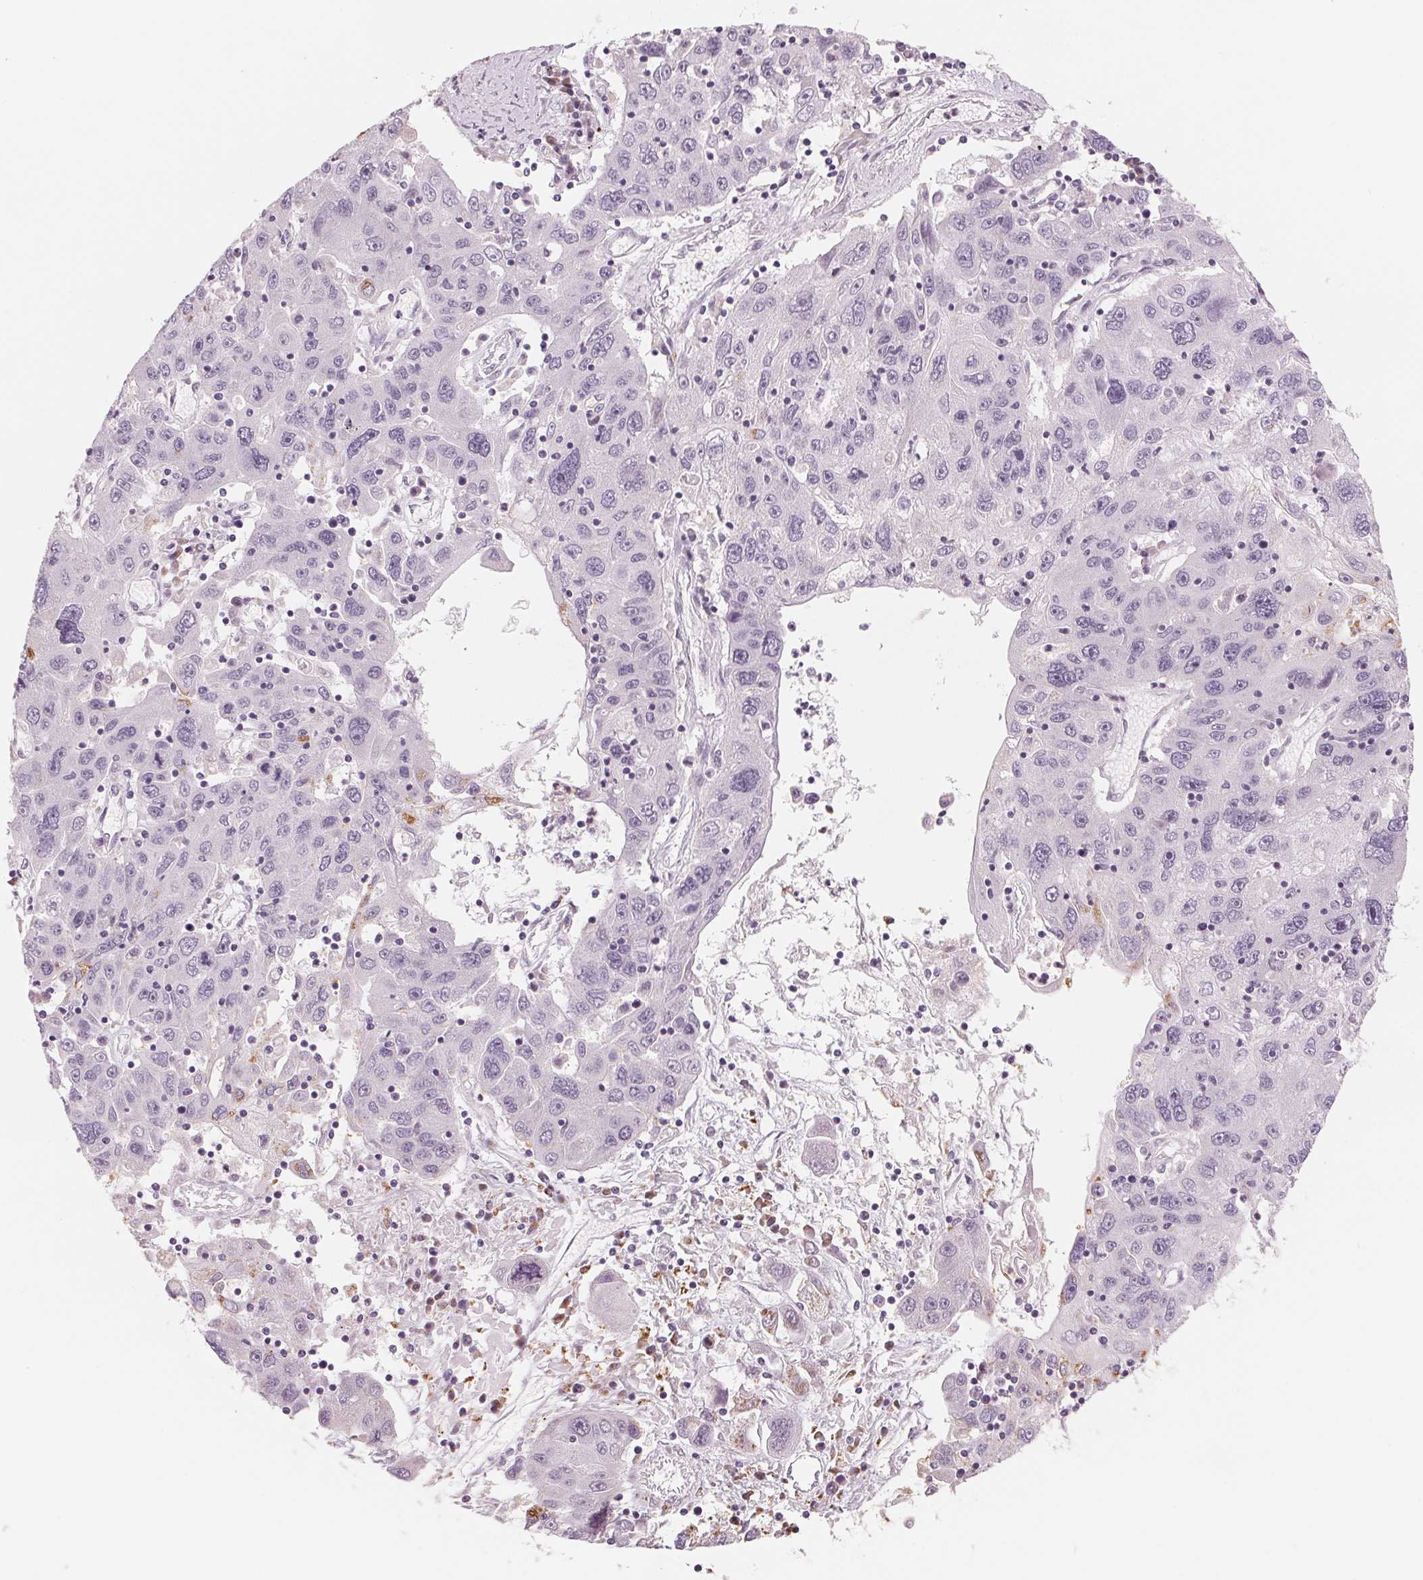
{"staining": {"intensity": "negative", "quantity": "none", "location": "none"}, "tissue": "stomach cancer", "cell_type": "Tumor cells", "image_type": "cancer", "snomed": [{"axis": "morphology", "description": "Adenocarcinoma, NOS"}, {"axis": "topography", "description": "Stomach"}], "caption": "Immunohistochemistry (IHC) photomicrograph of neoplastic tissue: human stomach adenocarcinoma stained with DAB reveals no significant protein positivity in tumor cells. (DAB (3,3'-diaminobenzidine) immunohistochemistry visualized using brightfield microscopy, high magnification).", "gene": "IL9R", "patient": {"sex": "male", "age": 56}}